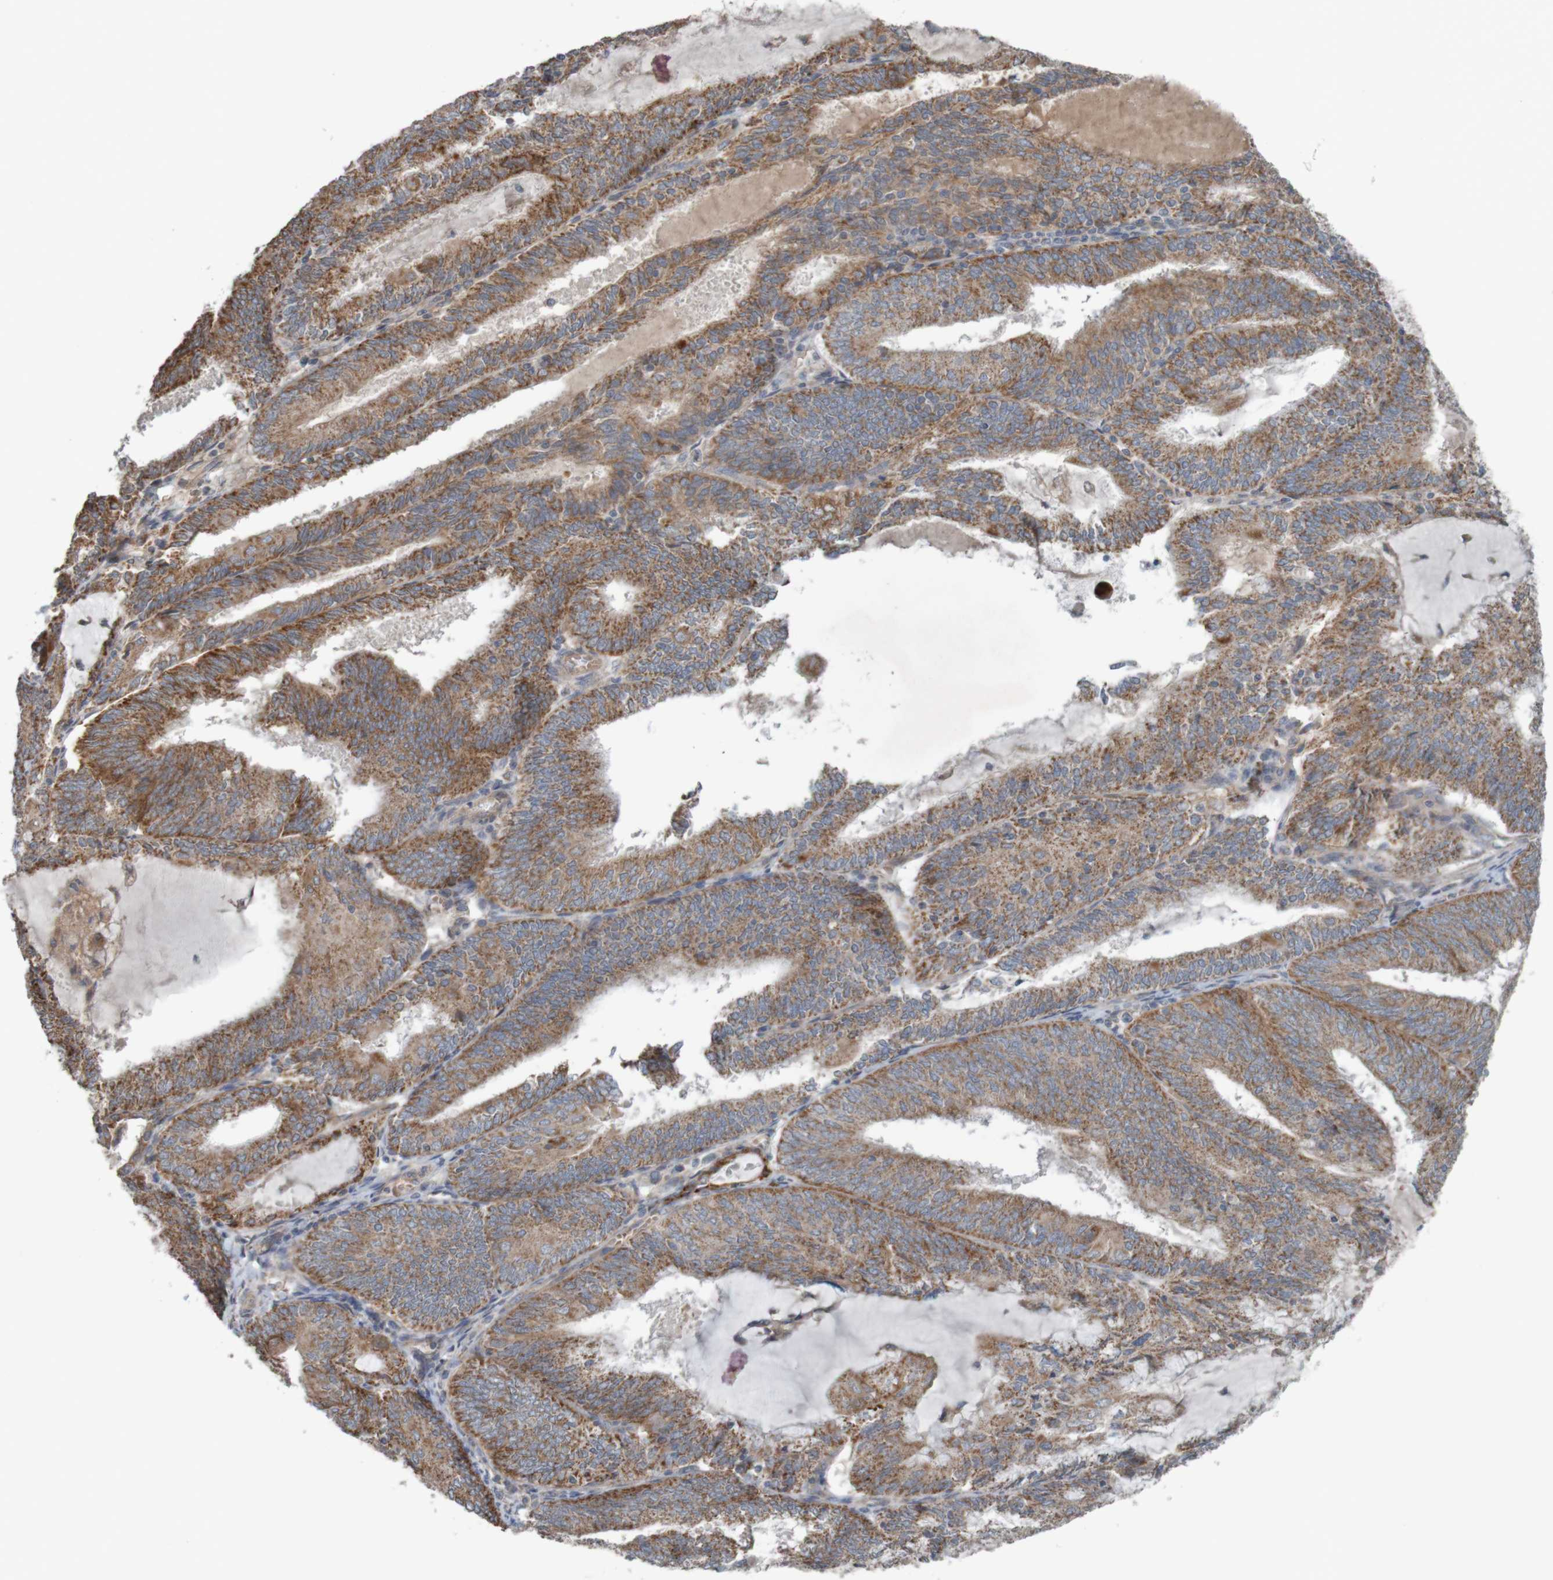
{"staining": {"intensity": "moderate", "quantity": ">75%", "location": "cytoplasmic/membranous"}, "tissue": "endometrial cancer", "cell_type": "Tumor cells", "image_type": "cancer", "snomed": [{"axis": "morphology", "description": "Adenocarcinoma, NOS"}, {"axis": "topography", "description": "Endometrium"}], "caption": "Endometrial cancer stained for a protein demonstrates moderate cytoplasmic/membranous positivity in tumor cells.", "gene": "B3GAT2", "patient": {"sex": "female", "age": 81}}